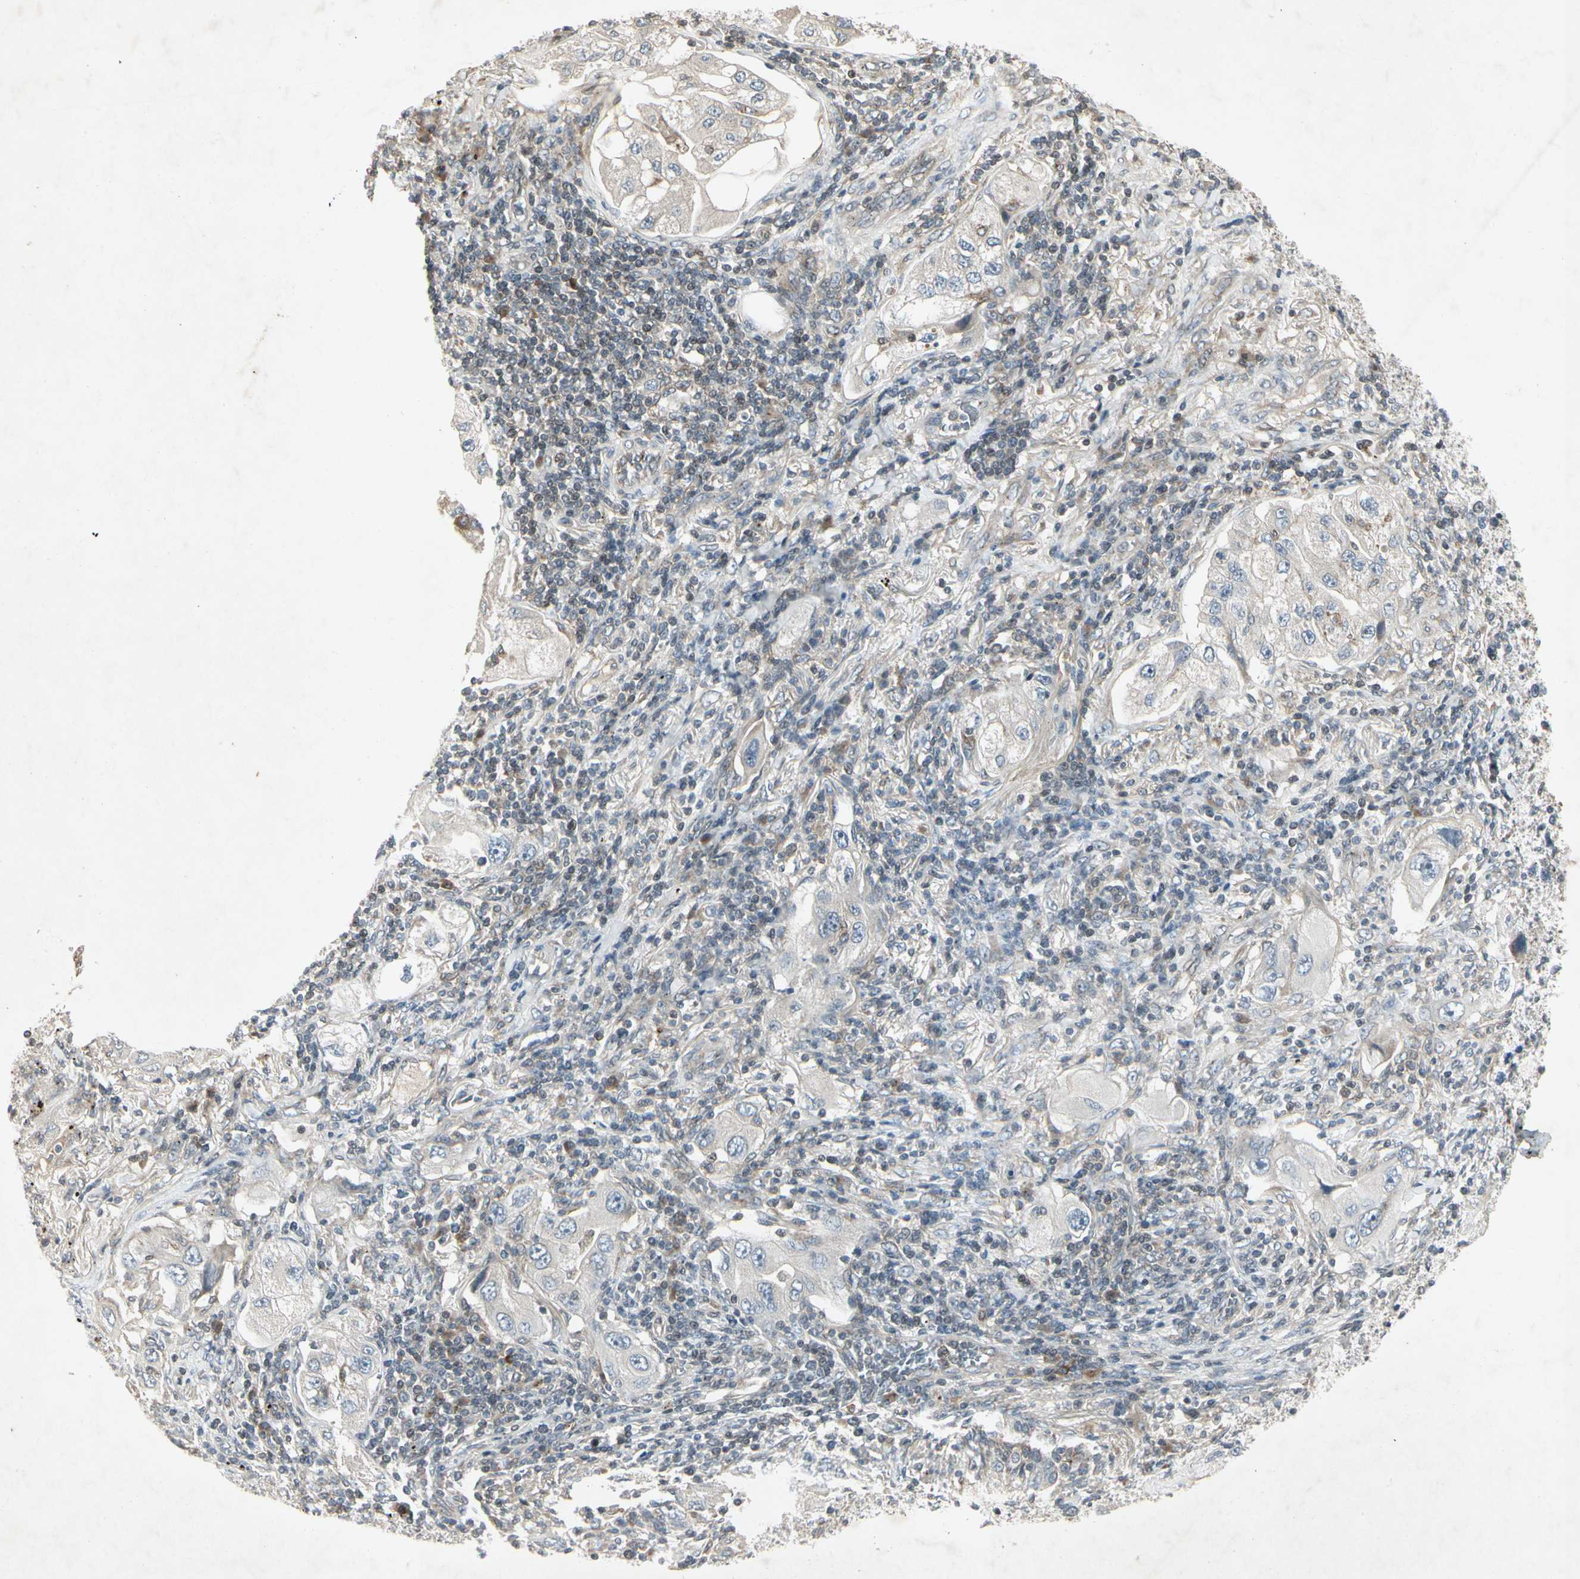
{"staining": {"intensity": "negative", "quantity": "none", "location": "none"}, "tissue": "lung cancer", "cell_type": "Tumor cells", "image_type": "cancer", "snomed": [{"axis": "morphology", "description": "Adenocarcinoma, NOS"}, {"axis": "topography", "description": "Lung"}], "caption": "High magnification brightfield microscopy of lung adenocarcinoma stained with DAB (3,3'-diaminobenzidine) (brown) and counterstained with hematoxylin (blue): tumor cells show no significant staining.", "gene": "TEK", "patient": {"sex": "female", "age": 65}}